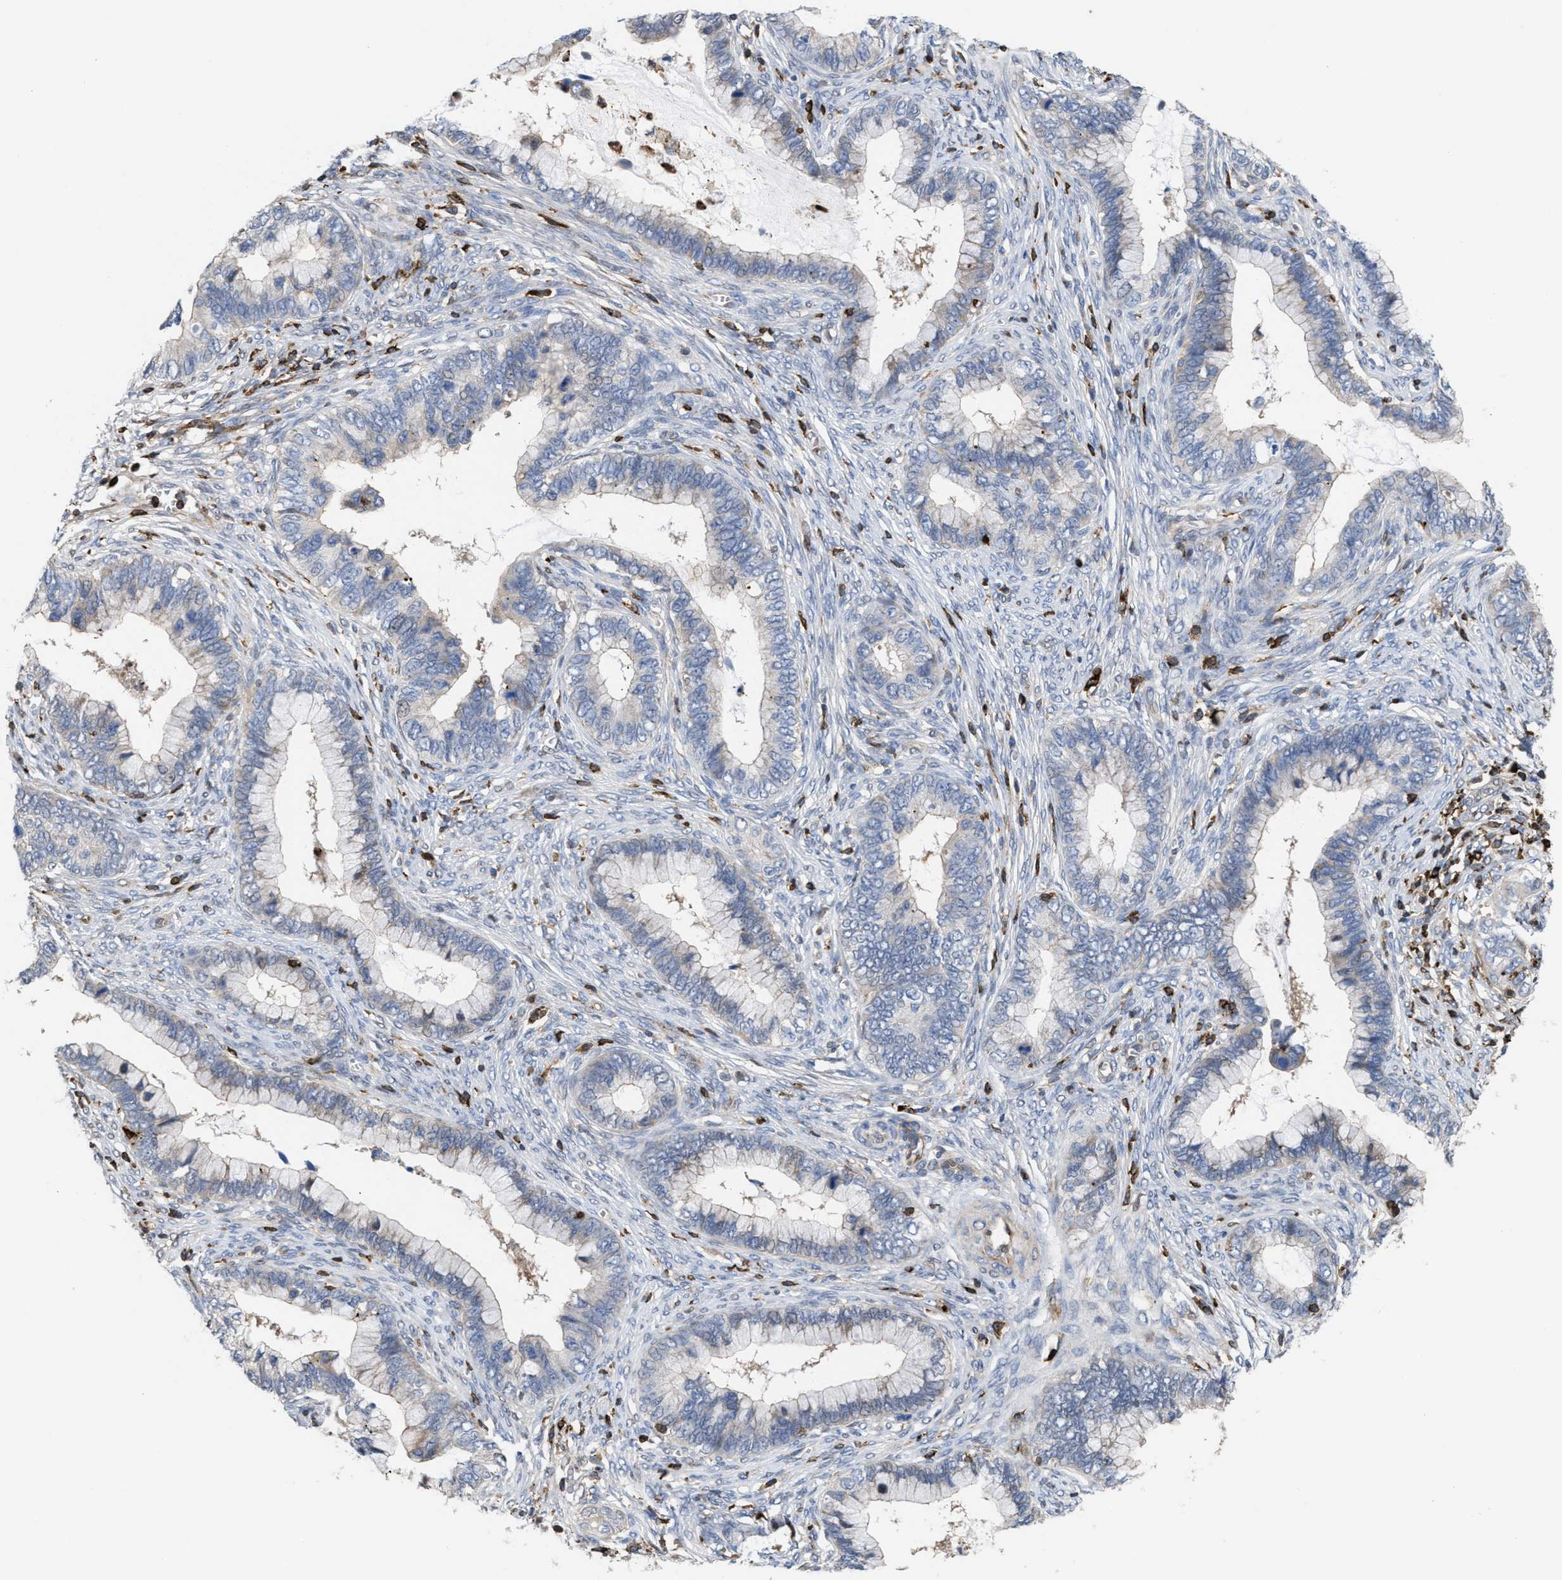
{"staining": {"intensity": "negative", "quantity": "none", "location": "none"}, "tissue": "cervical cancer", "cell_type": "Tumor cells", "image_type": "cancer", "snomed": [{"axis": "morphology", "description": "Adenocarcinoma, NOS"}, {"axis": "topography", "description": "Cervix"}], "caption": "An IHC image of cervical cancer is shown. There is no staining in tumor cells of cervical cancer.", "gene": "PTPRE", "patient": {"sex": "female", "age": 44}}